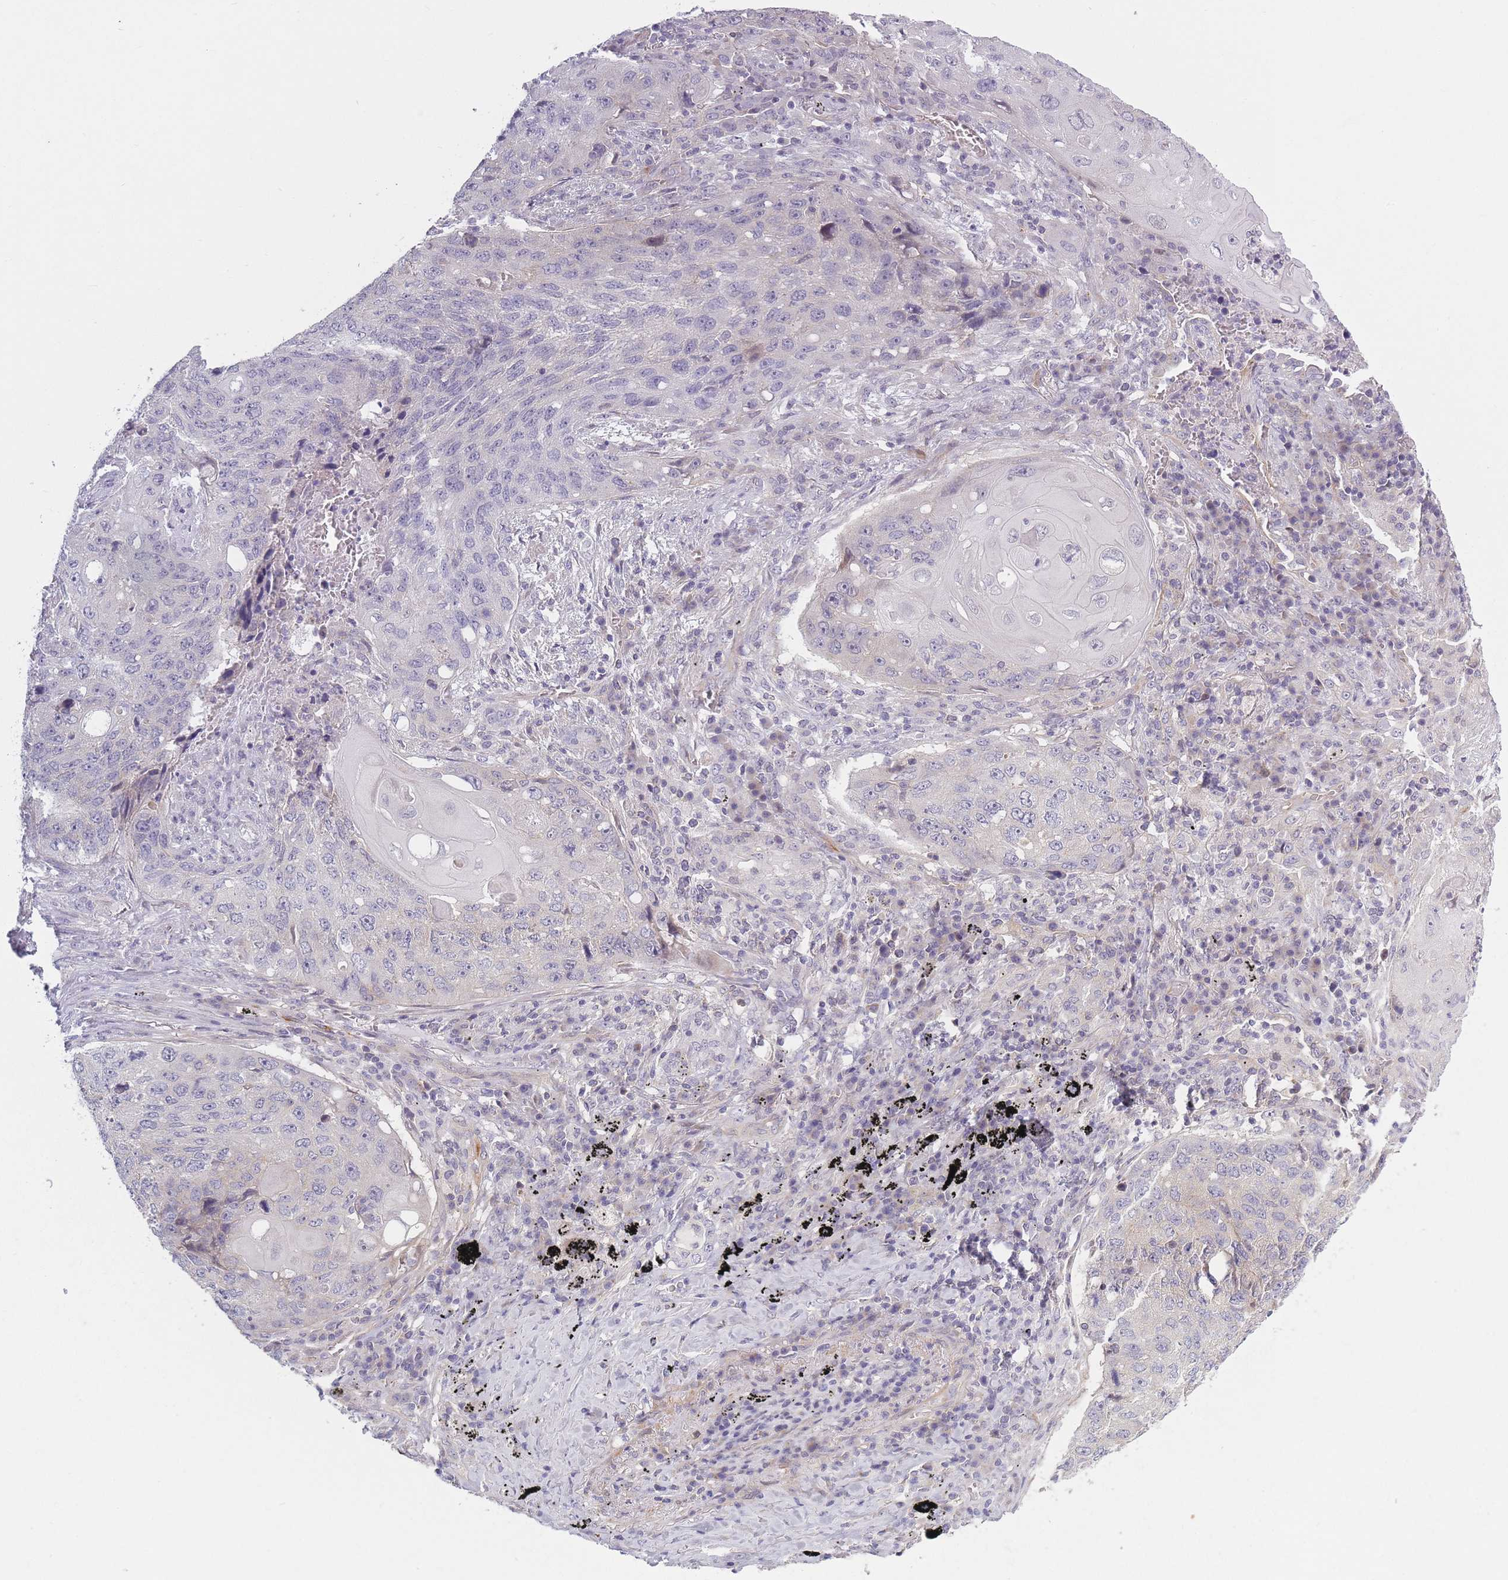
{"staining": {"intensity": "negative", "quantity": "none", "location": "none"}, "tissue": "lung cancer", "cell_type": "Tumor cells", "image_type": "cancer", "snomed": [{"axis": "morphology", "description": "Squamous cell carcinoma, NOS"}, {"axis": "topography", "description": "Lung"}], "caption": "IHC of human lung squamous cell carcinoma exhibits no positivity in tumor cells. (Stains: DAB (3,3'-diaminobenzidine) immunohistochemistry with hematoxylin counter stain, Microscopy: brightfield microscopy at high magnification).", "gene": "SLC7A6", "patient": {"sex": "female", "age": 63}}